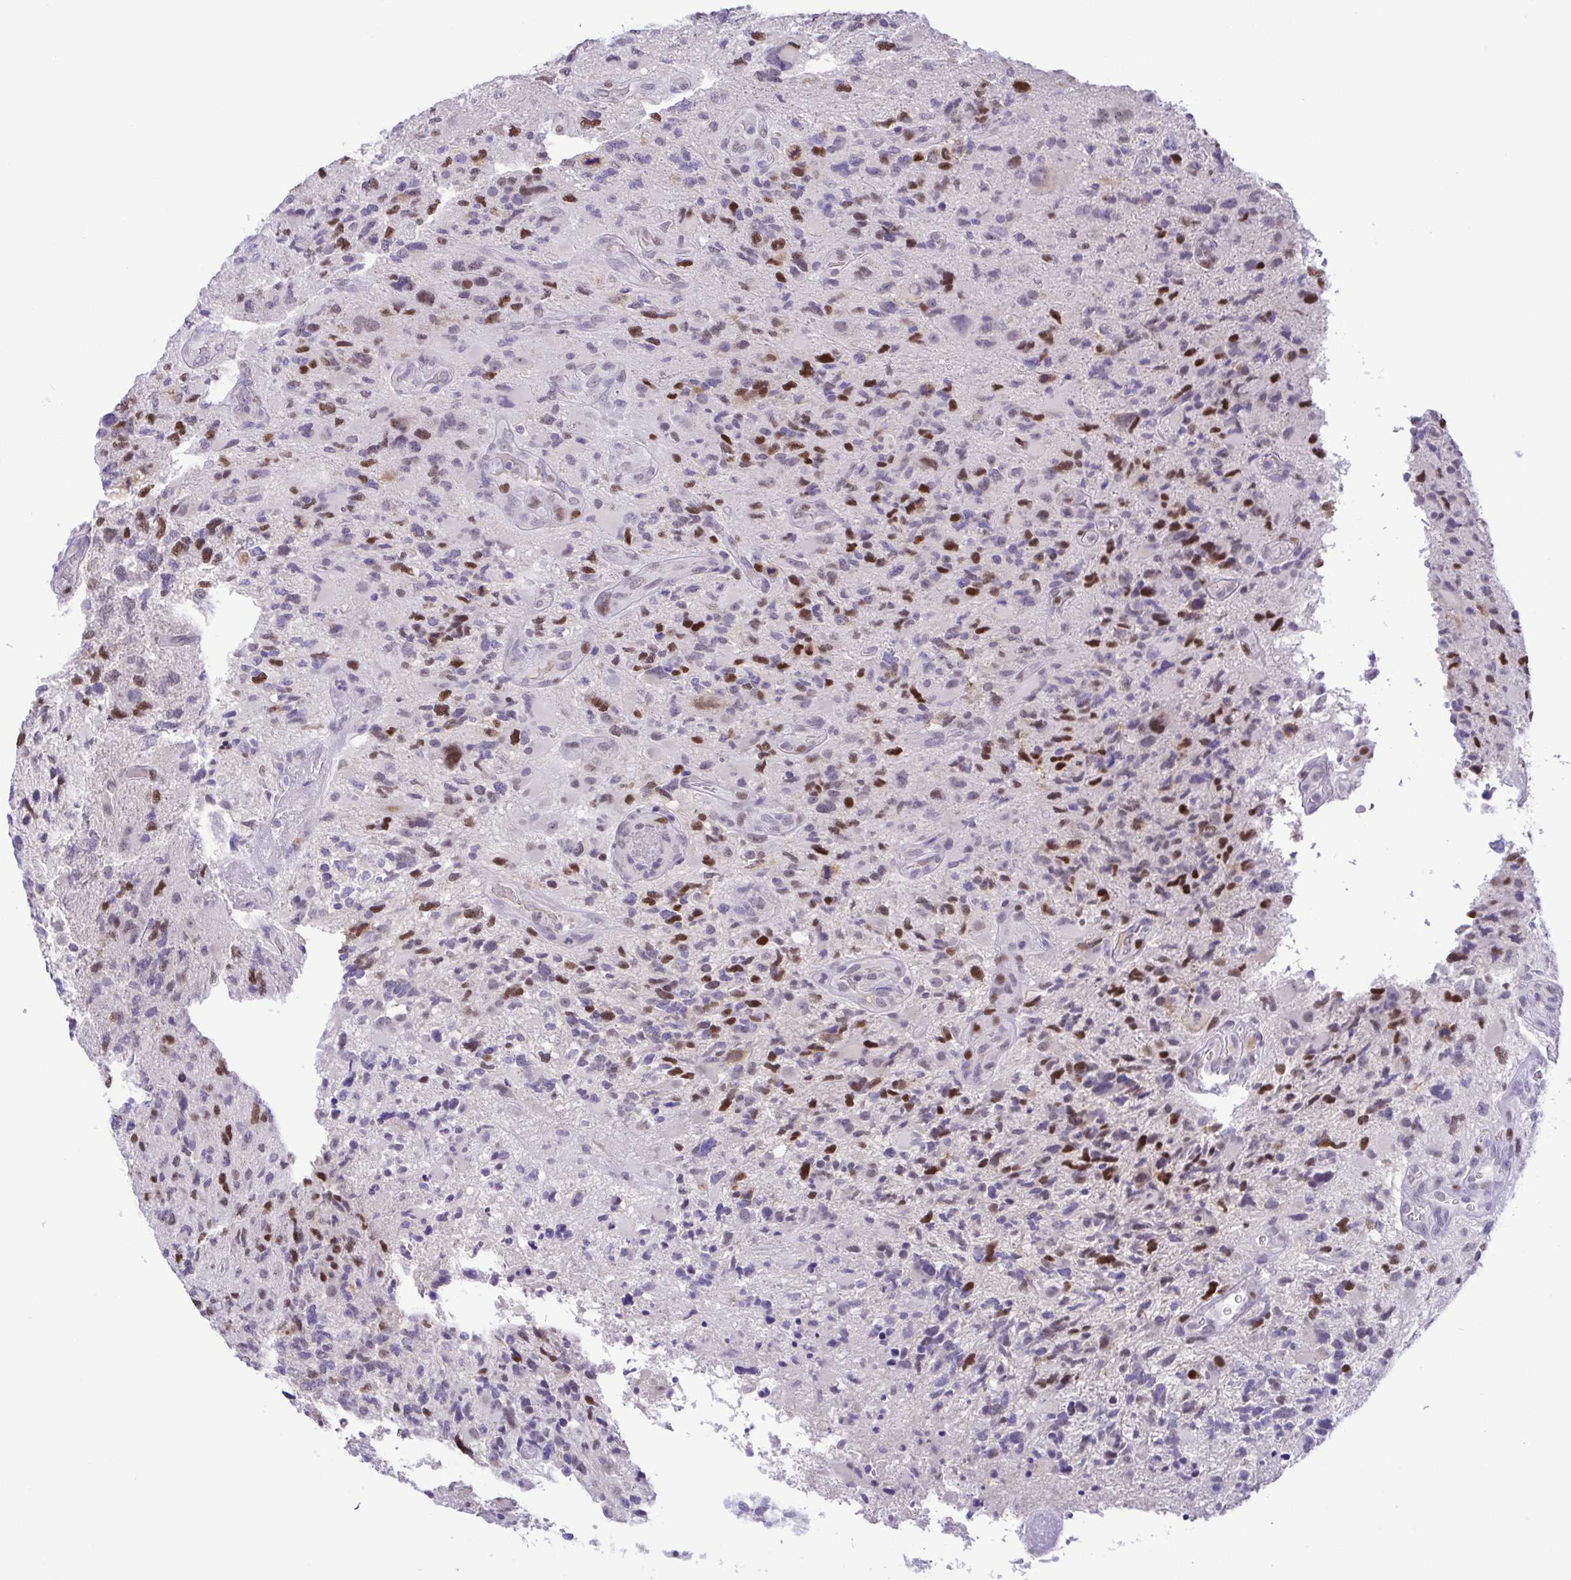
{"staining": {"intensity": "moderate", "quantity": "25%-75%", "location": "nuclear"}, "tissue": "glioma", "cell_type": "Tumor cells", "image_type": "cancer", "snomed": [{"axis": "morphology", "description": "Glioma, malignant, High grade"}, {"axis": "topography", "description": "Brain"}], "caption": "Brown immunohistochemical staining in human malignant glioma (high-grade) demonstrates moderate nuclear expression in about 25%-75% of tumor cells.", "gene": "TIPIN", "patient": {"sex": "female", "age": 71}}